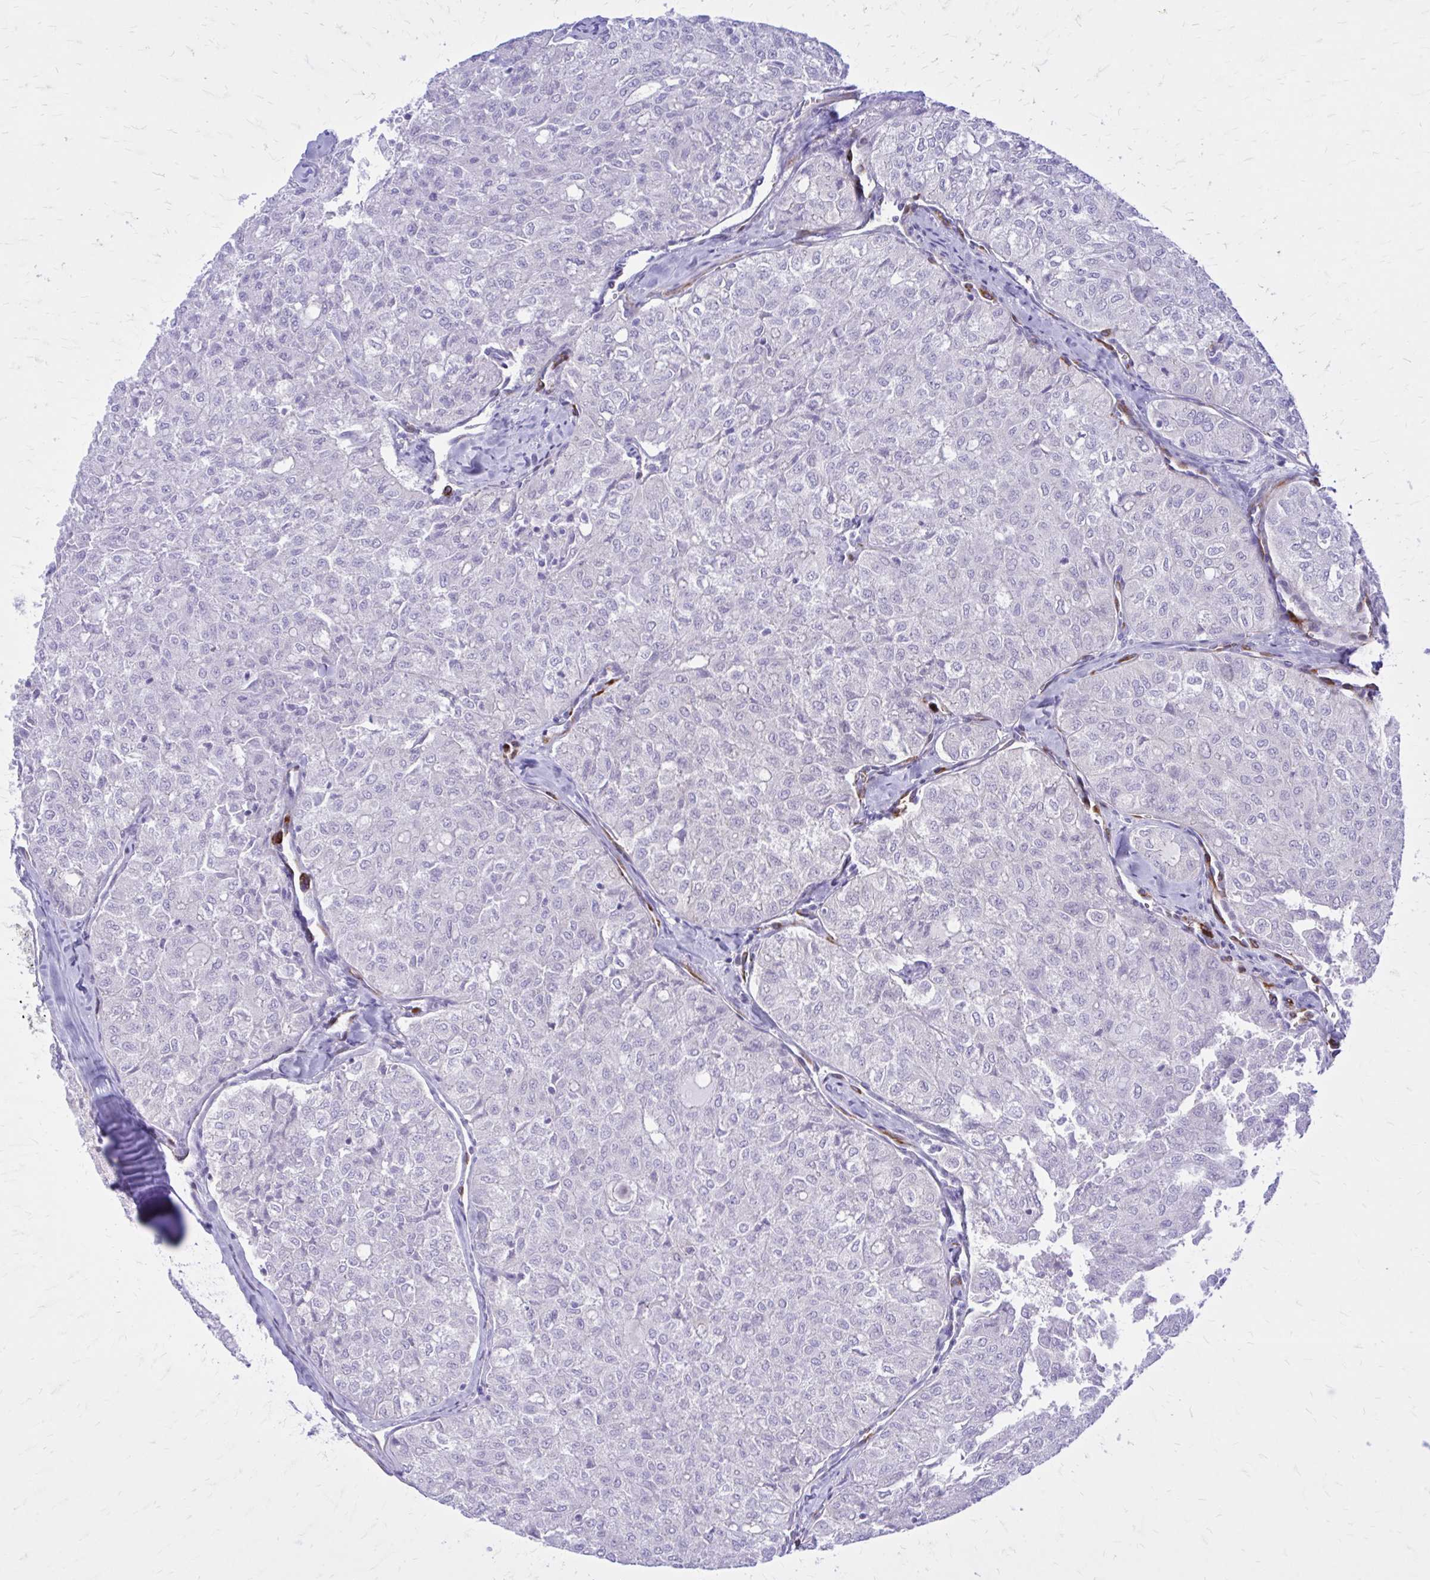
{"staining": {"intensity": "negative", "quantity": "none", "location": "none"}, "tissue": "thyroid cancer", "cell_type": "Tumor cells", "image_type": "cancer", "snomed": [{"axis": "morphology", "description": "Follicular adenoma carcinoma, NOS"}, {"axis": "topography", "description": "Thyroid gland"}], "caption": "High magnification brightfield microscopy of follicular adenoma carcinoma (thyroid) stained with DAB (brown) and counterstained with hematoxylin (blue): tumor cells show no significant staining.", "gene": "EPB41L1", "patient": {"sex": "male", "age": 75}}